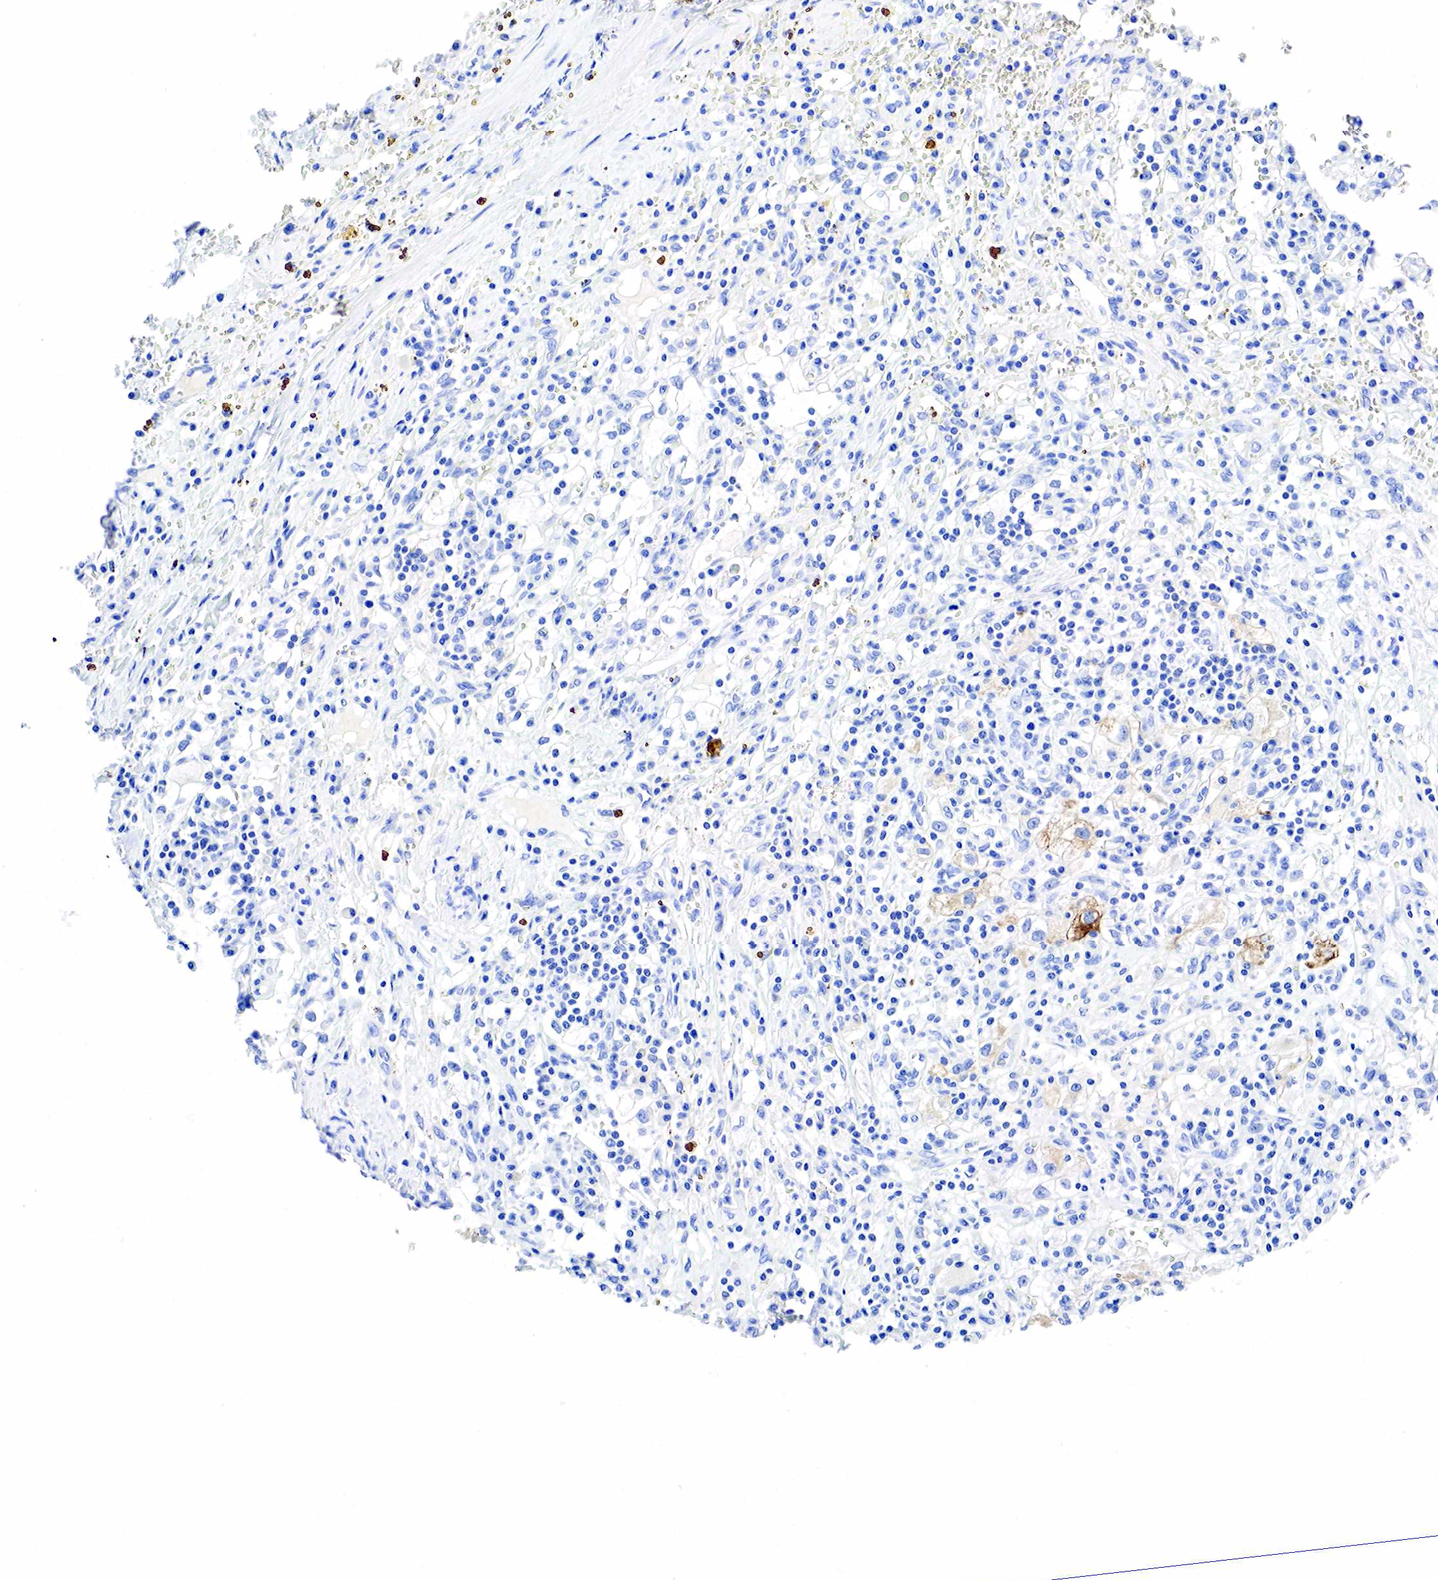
{"staining": {"intensity": "moderate", "quantity": "25%-75%", "location": "cytoplasmic/membranous"}, "tissue": "renal cancer", "cell_type": "Tumor cells", "image_type": "cancer", "snomed": [{"axis": "morphology", "description": "Adenocarcinoma, NOS"}, {"axis": "topography", "description": "Kidney"}], "caption": "Approximately 25%-75% of tumor cells in human adenocarcinoma (renal) display moderate cytoplasmic/membranous protein staining as visualized by brown immunohistochemical staining.", "gene": "KRT18", "patient": {"sex": "male", "age": 82}}